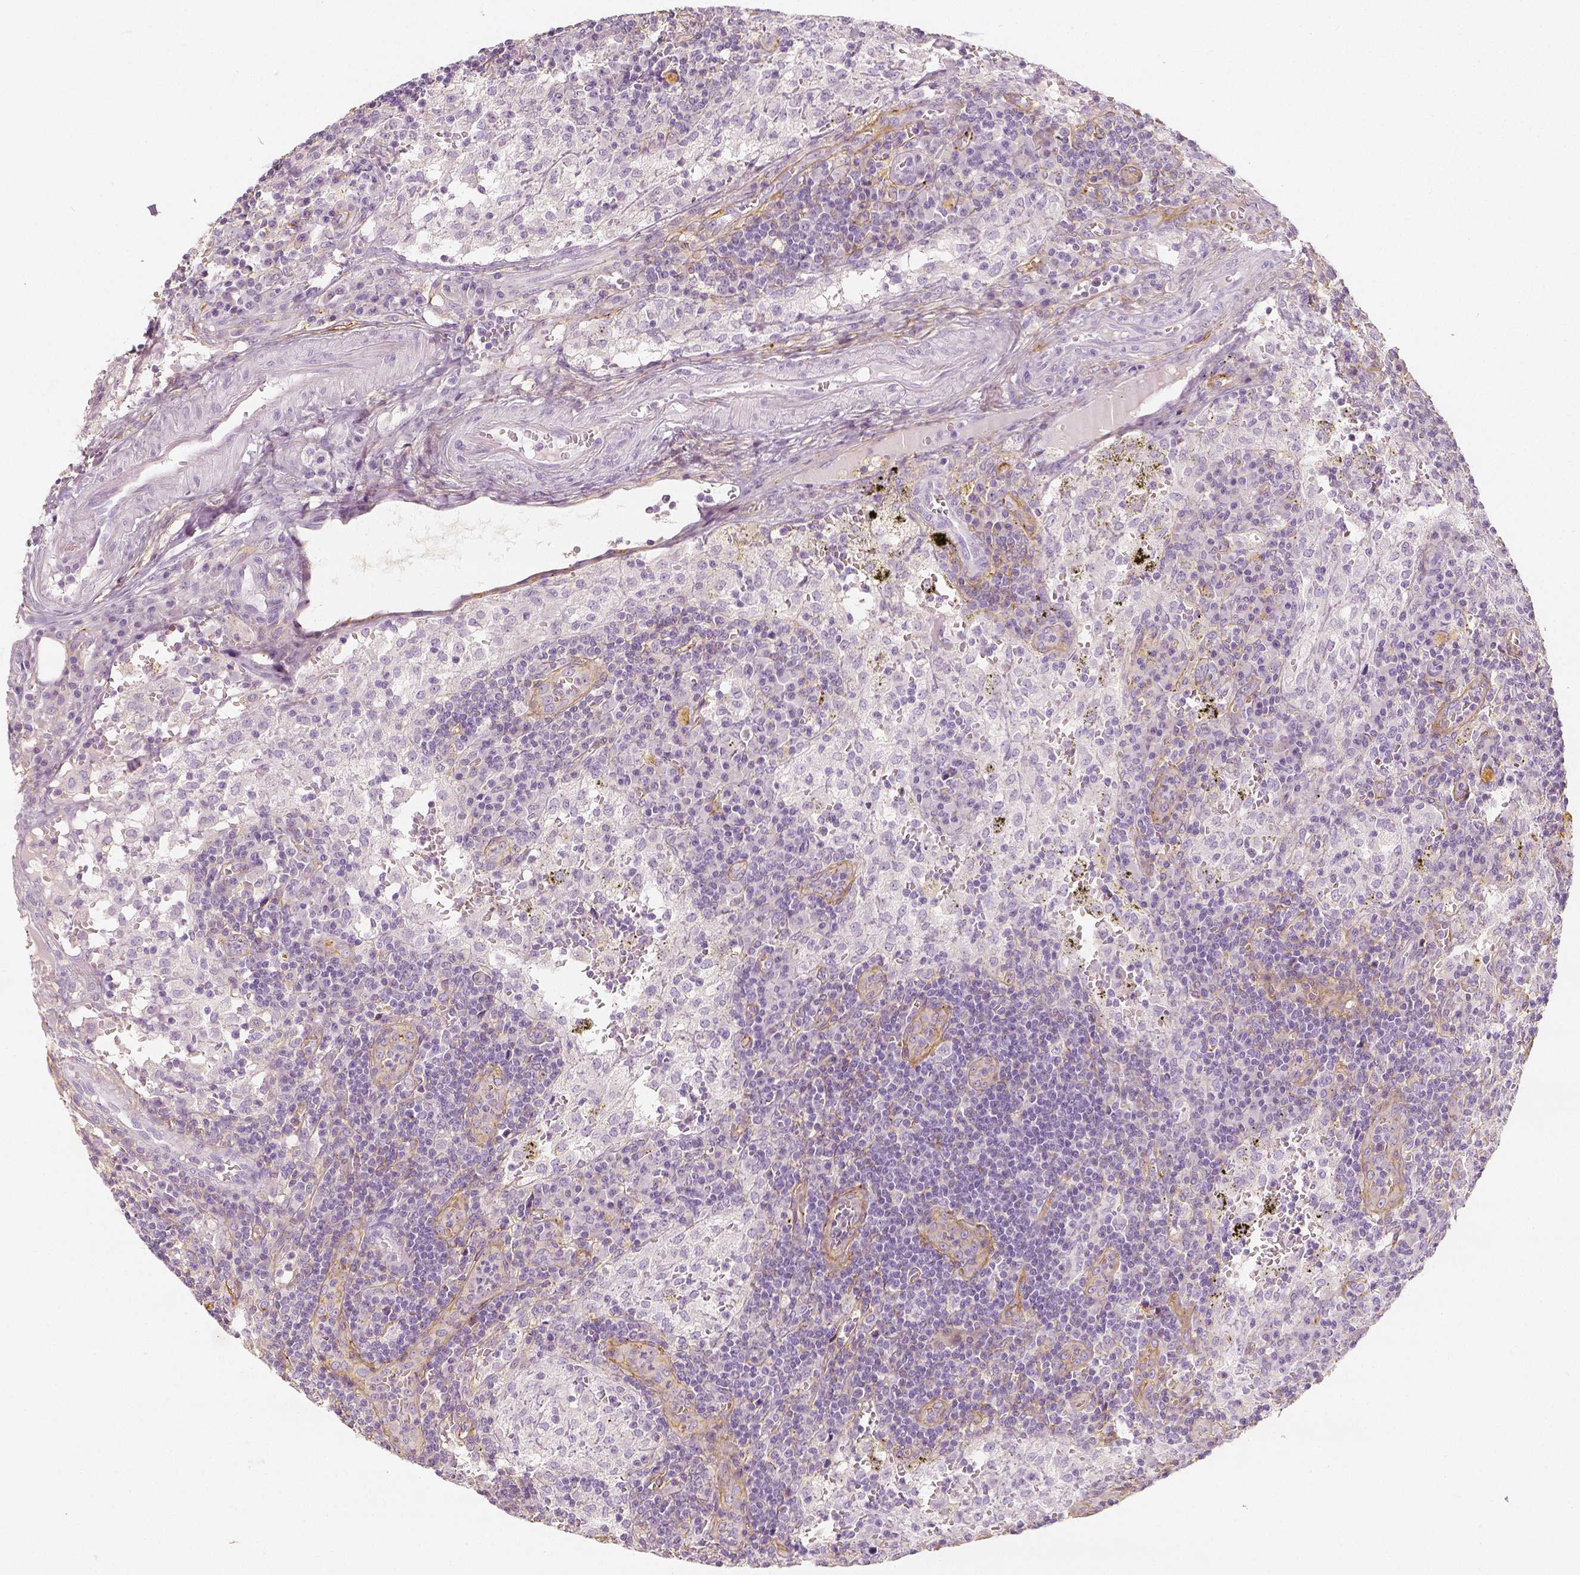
{"staining": {"intensity": "negative", "quantity": "none", "location": "none"}, "tissue": "lymph node", "cell_type": "Germinal center cells", "image_type": "normal", "snomed": [{"axis": "morphology", "description": "Normal tissue, NOS"}, {"axis": "topography", "description": "Lymph node"}], "caption": "IHC of benign lymph node exhibits no staining in germinal center cells. The staining is performed using DAB brown chromogen with nuclei counter-stained in using hematoxylin.", "gene": "THY1", "patient": {"sex": "male", "age": 62}}